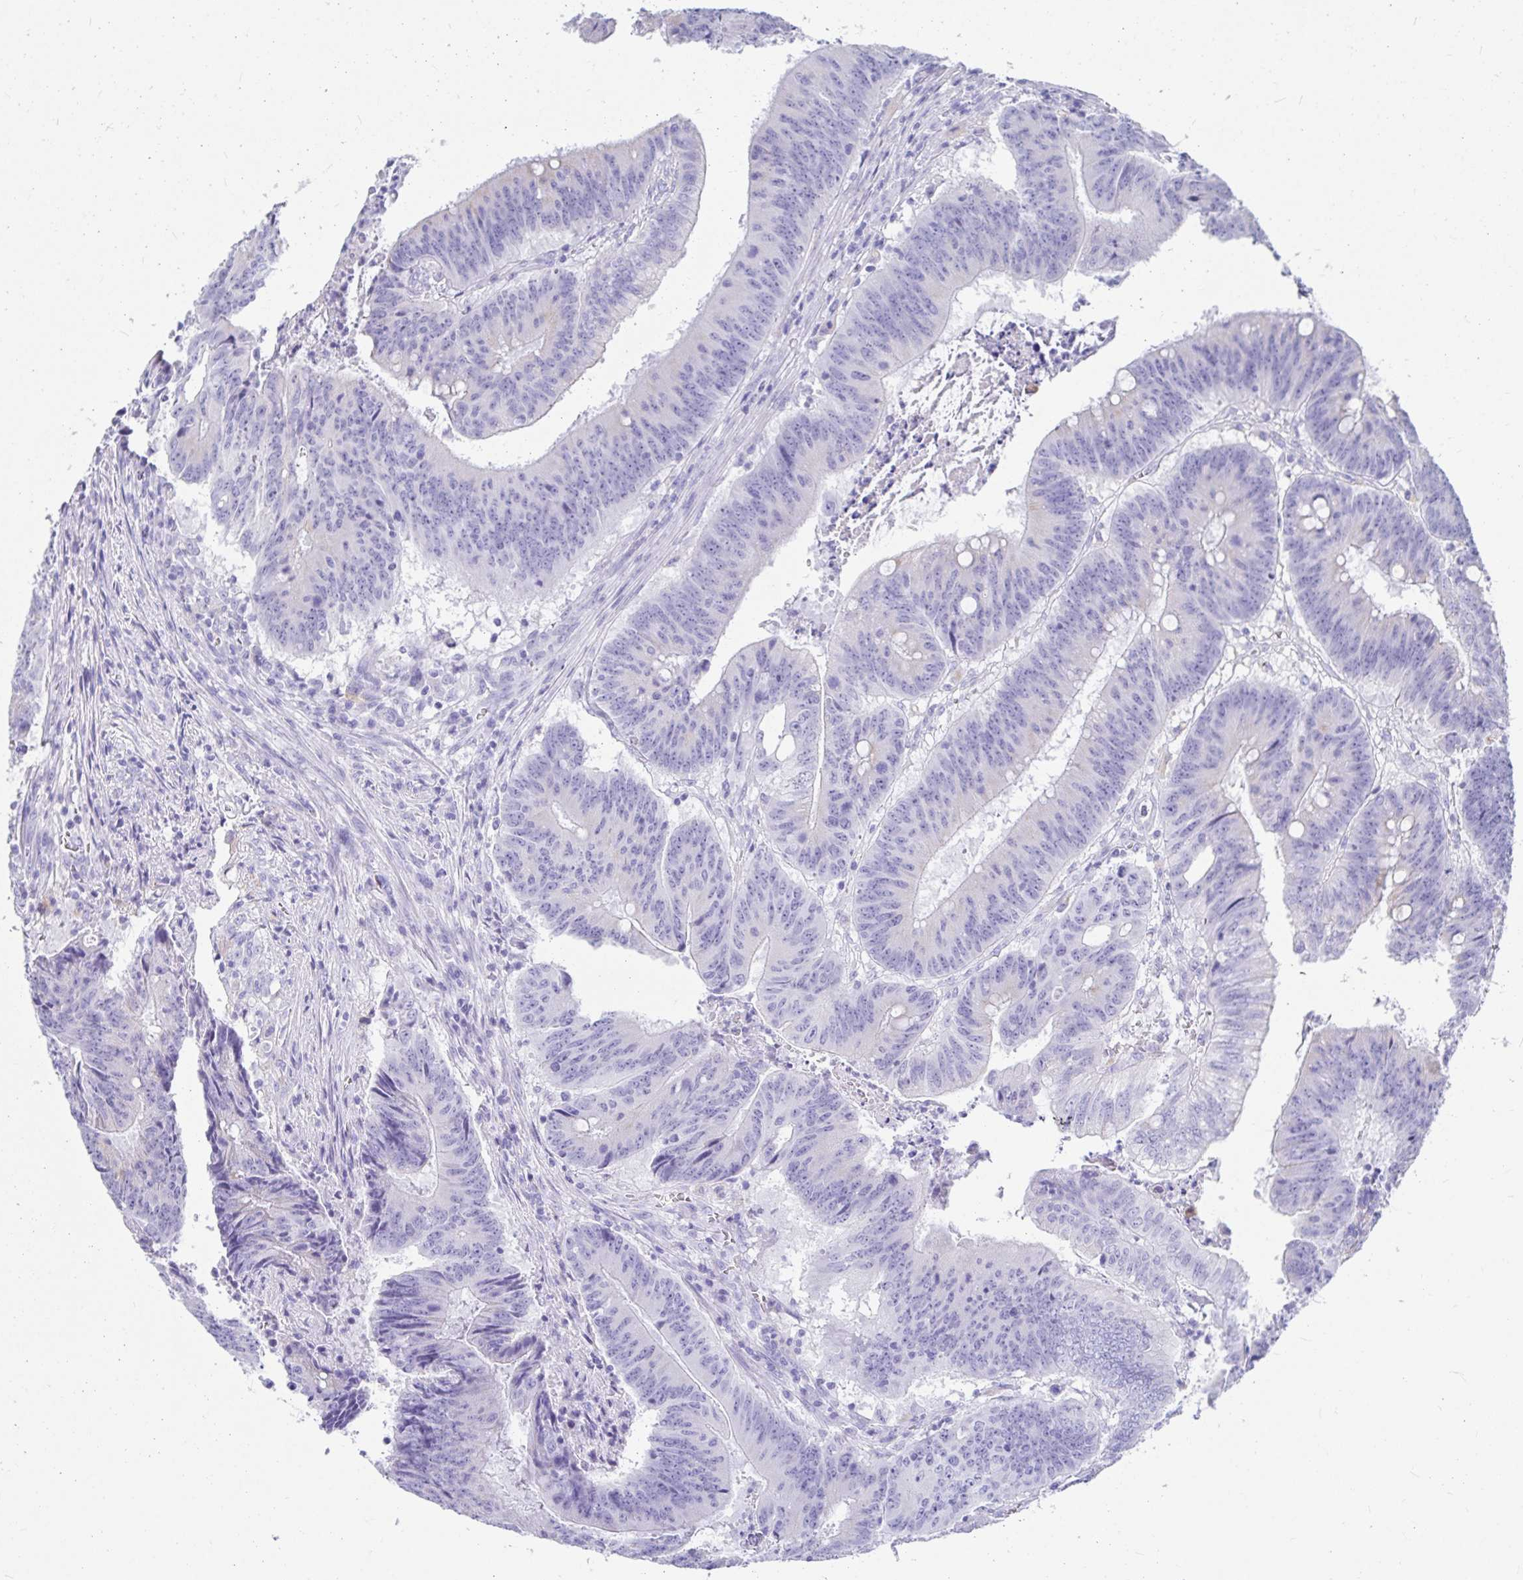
{"staining": {"intensity": "negative", "quantity": "none", "location": "none"}, "tissue": "colorectal cancer", "cell_type": "Tumor cells", "image_type": "cancer", "snomed": [{"axis": "morphology", "description": "Adenocarcinoma, NOS"}, {"axis": "topography", "description": "Colon"}], "caption": "IHC image of neoplastic tissue: human colorectal cancer (adenocarcinoma) stained with DAB (3,3'-diaminobenzidine) demonstrates no significant protein staining in tumor cells. The staining is performed using DAB brown chromogen with nuclei counter-stained in using hematoxylin.", "gene": "ZPBP2", "patient": {"sex": "female", "age": 87}}